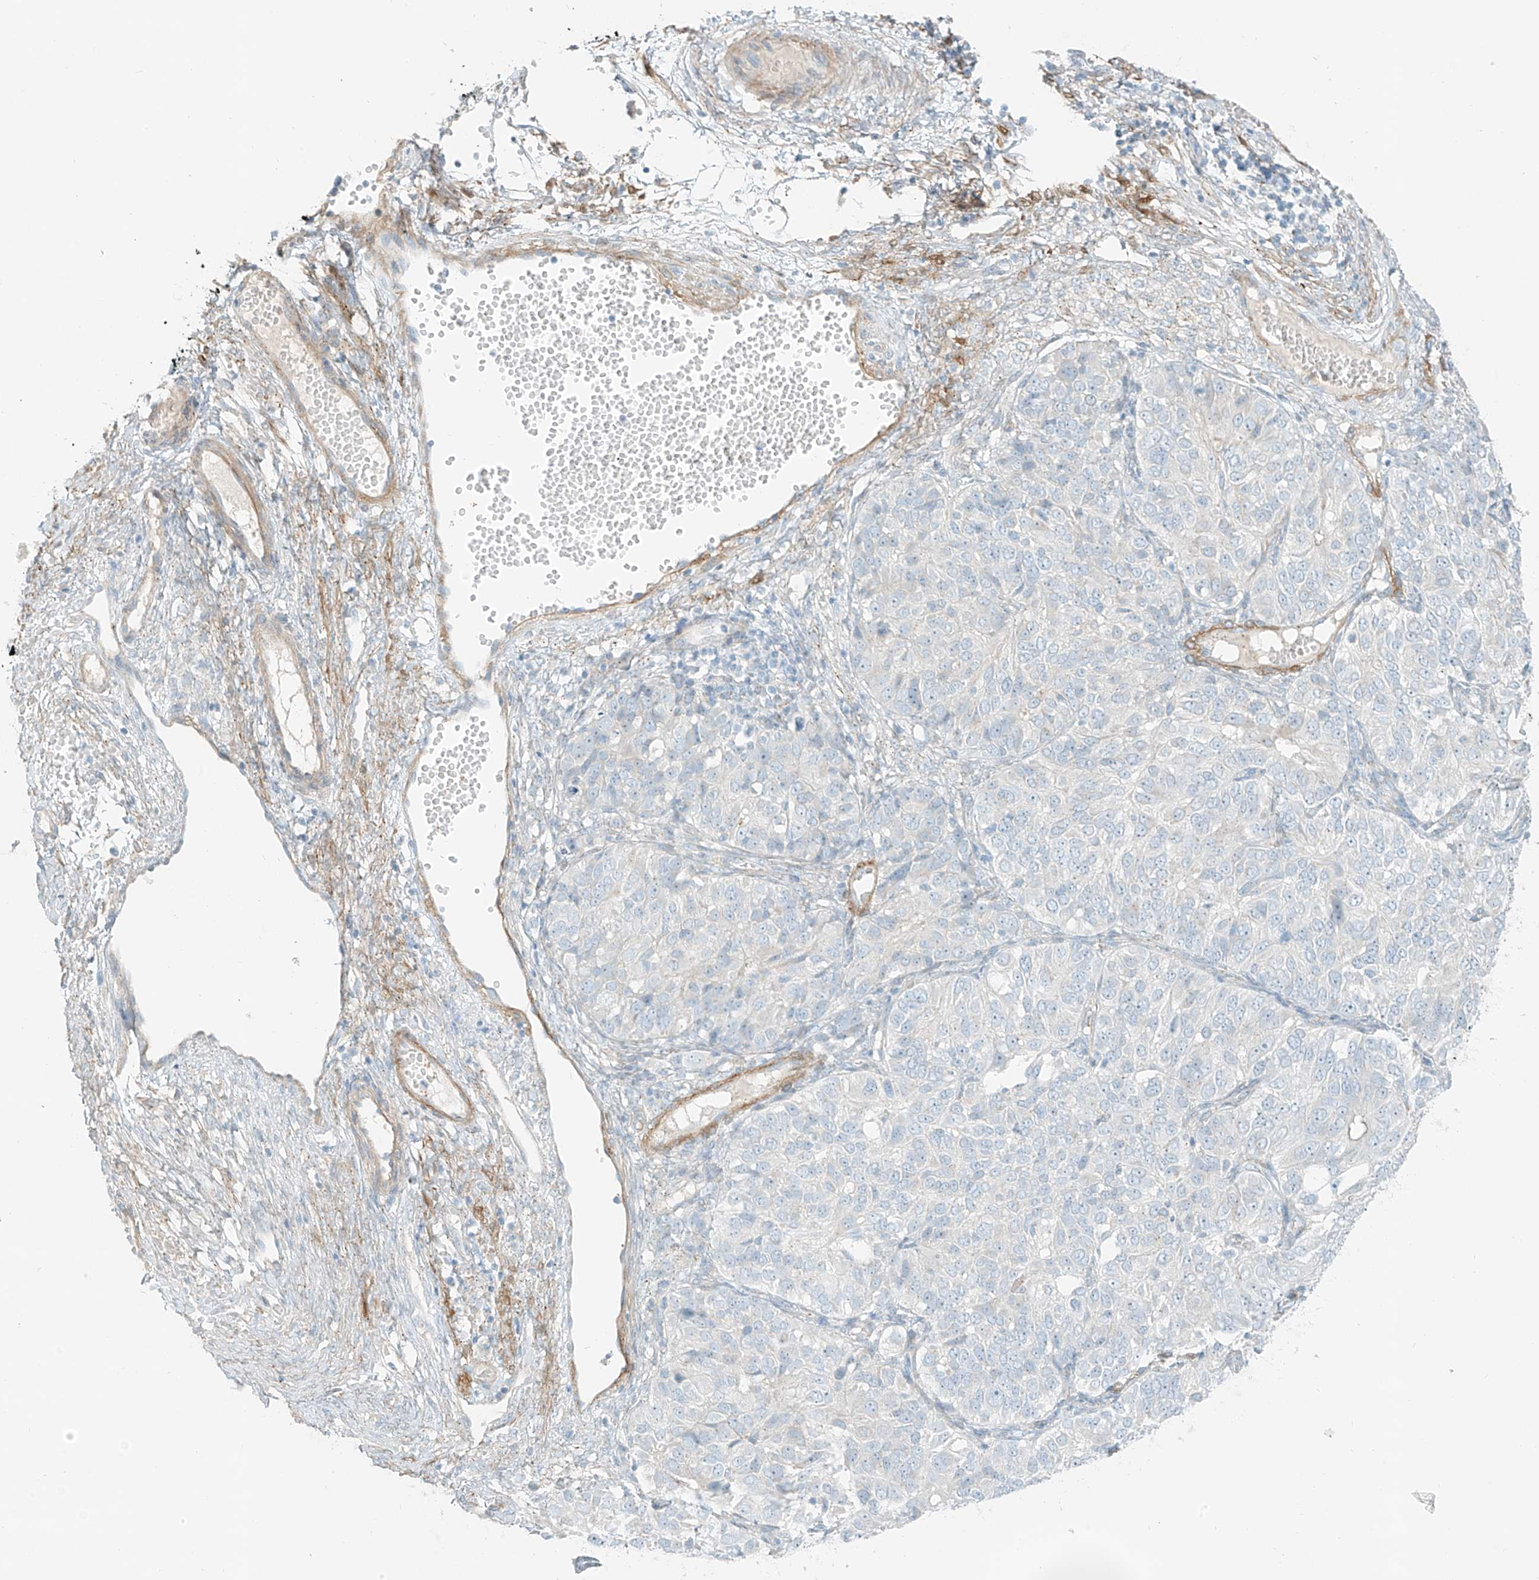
{"staining": {"intensity": "negative", "quantity": "none", "location": "none"}, "tissue": "ovarian cancer", "cell_type": "Tumor cells", "image_type": "cancer", "snomed": [{"axis": "morphology", "description": "Carcinoma, endometroid"}, {"axis": "topography", "description": "Ovary"}], "caption": "A high-resolution histopathology image shows immunohistochemistry staining of endometroid carcinoma (ovarian), which exhibits no significant expression in tumor cells. (Brightfield microscopy of DAB (3,3'-diaminobenzidine) IHC at high magnification).", "gene": "SMCP", "patient": {"sex": "female", "age": 51}}